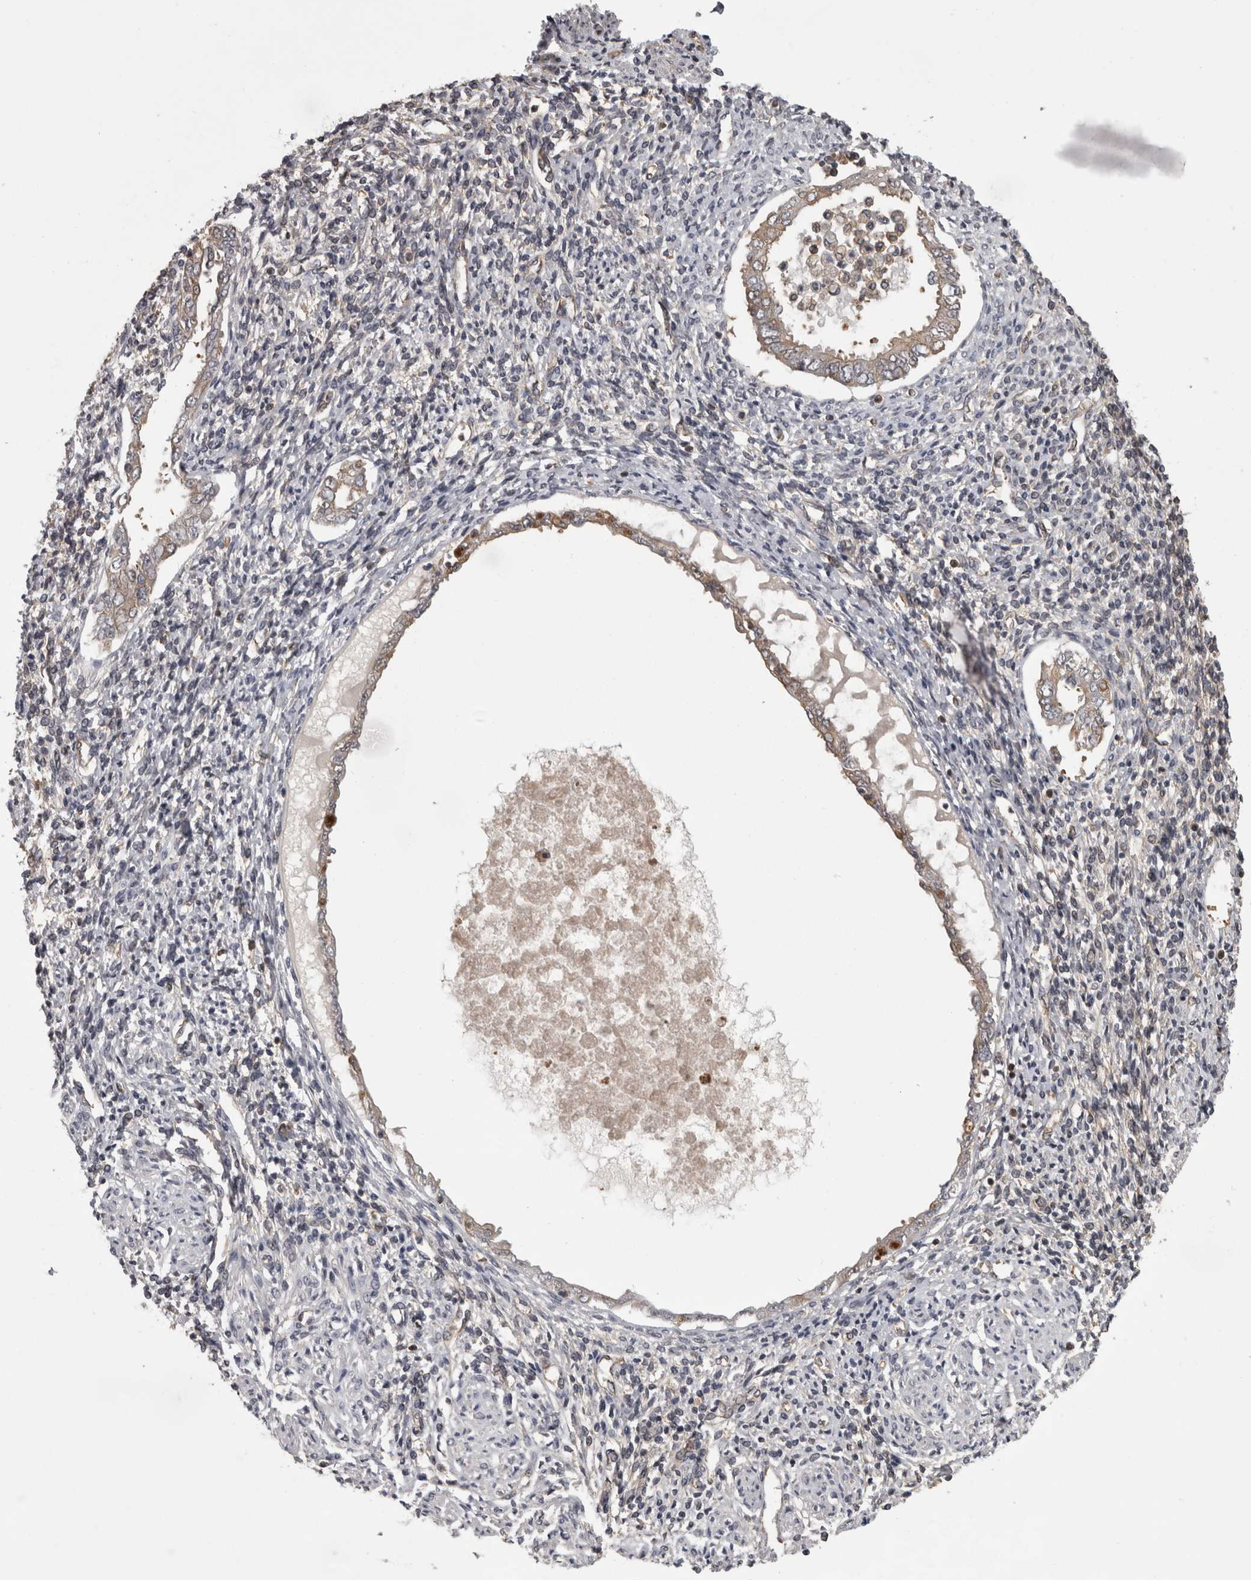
{"staining": {"intensity": "negative", "quantity": "none", "location": "none"}, "tissue": "endometrium", "cell_type": "Cells in endometrial stroma", "image_type": "normal", "snomed": [{"axis": "morphology", "description": "Normal tissue, NOS"}, {"axis": "topography", "description": "Endometrium"}], "caption": "A high-resolution photomicrograph shows IHC staining of normal endometrium, which reveals no significant expression in cells in endometrial stroma.", "gene": "APRT", "patient": {"sex": "female", "age": 66}}